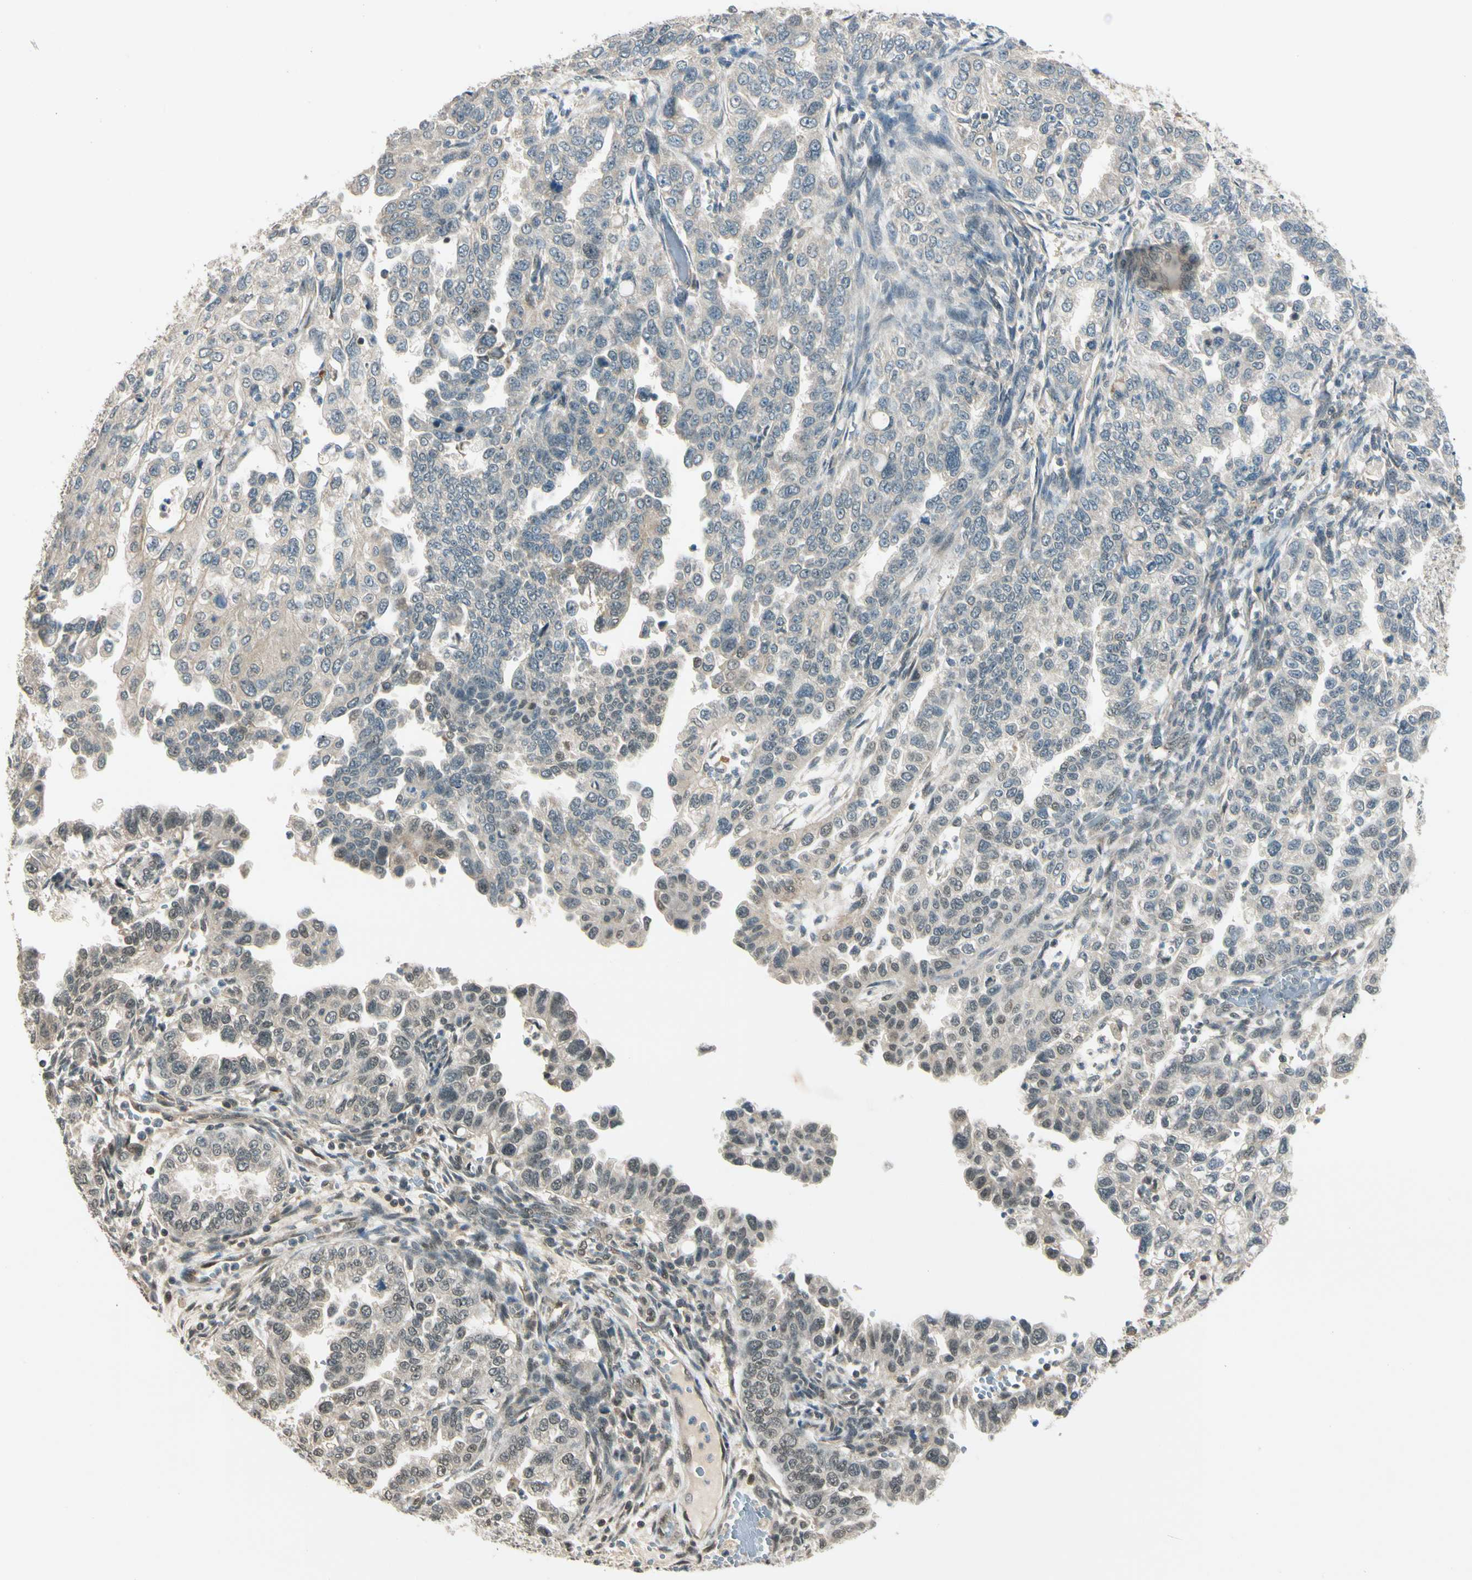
{"staining": {"intensity": "weak", "quantity": "25%-75%", "location": "cytoplasmic/membranous,nuclear"}, "tissue": "endometrial cancer", "cell_type": "Tumor cells", "image_type": "cancer", "snomed": [{"axis": "morphology", "description": "Adenocarcinoma, NOS"}, {"axis": "topography", "description": "Endometrium"}], "caption": "Protein expression analysis of human adenocarcinoma (endometrial) reveals weak cytoplasmic/membranous and nuclear positivity in approximately 25%-75% of tumor cells.", "gene": "ZSCAN12", "patient": {"sex": "female", "age": 85}}